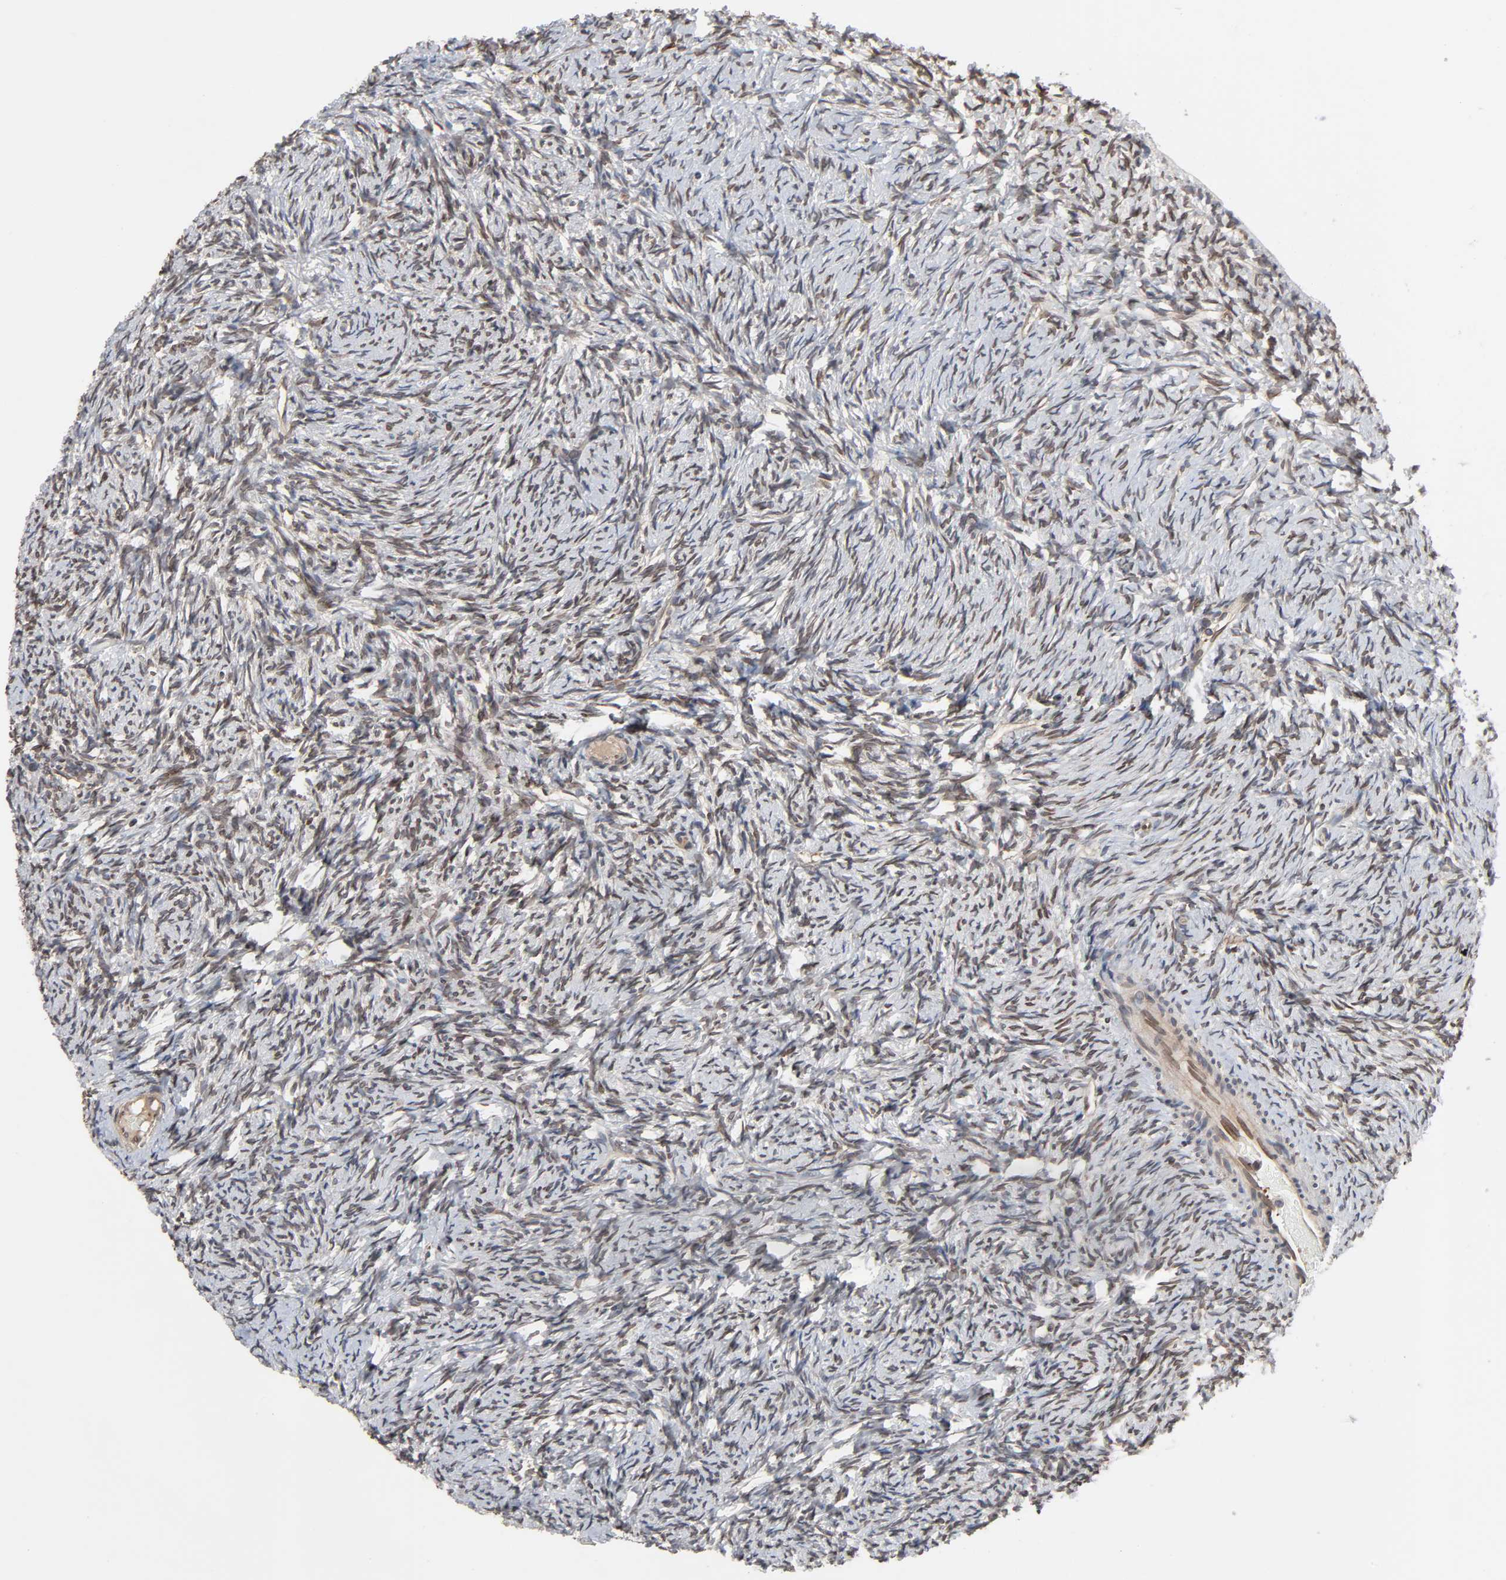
{"staining": {"intensity": "moderate", "quantity": "25%-75%", "location": "cytoplasmic/membranous"}, "tissue": "ovary", "cell_type": "Ovarian stroma cells", "image_type": "normal", "snomed": [{"axis": "morphology", "description": "Normal tissue, NOS"}, {"axis": "topography", "description": "Ovary"}], "caption": "Immunohistochemical staining of benign ovary displays 25%-75% levels of moderate cytoplasmic/membranous protein positivity in about 25%-75% of ovarian stroma cells.", "gene": "CCDC175", "patient": {"sex": "female", "age": 60}}